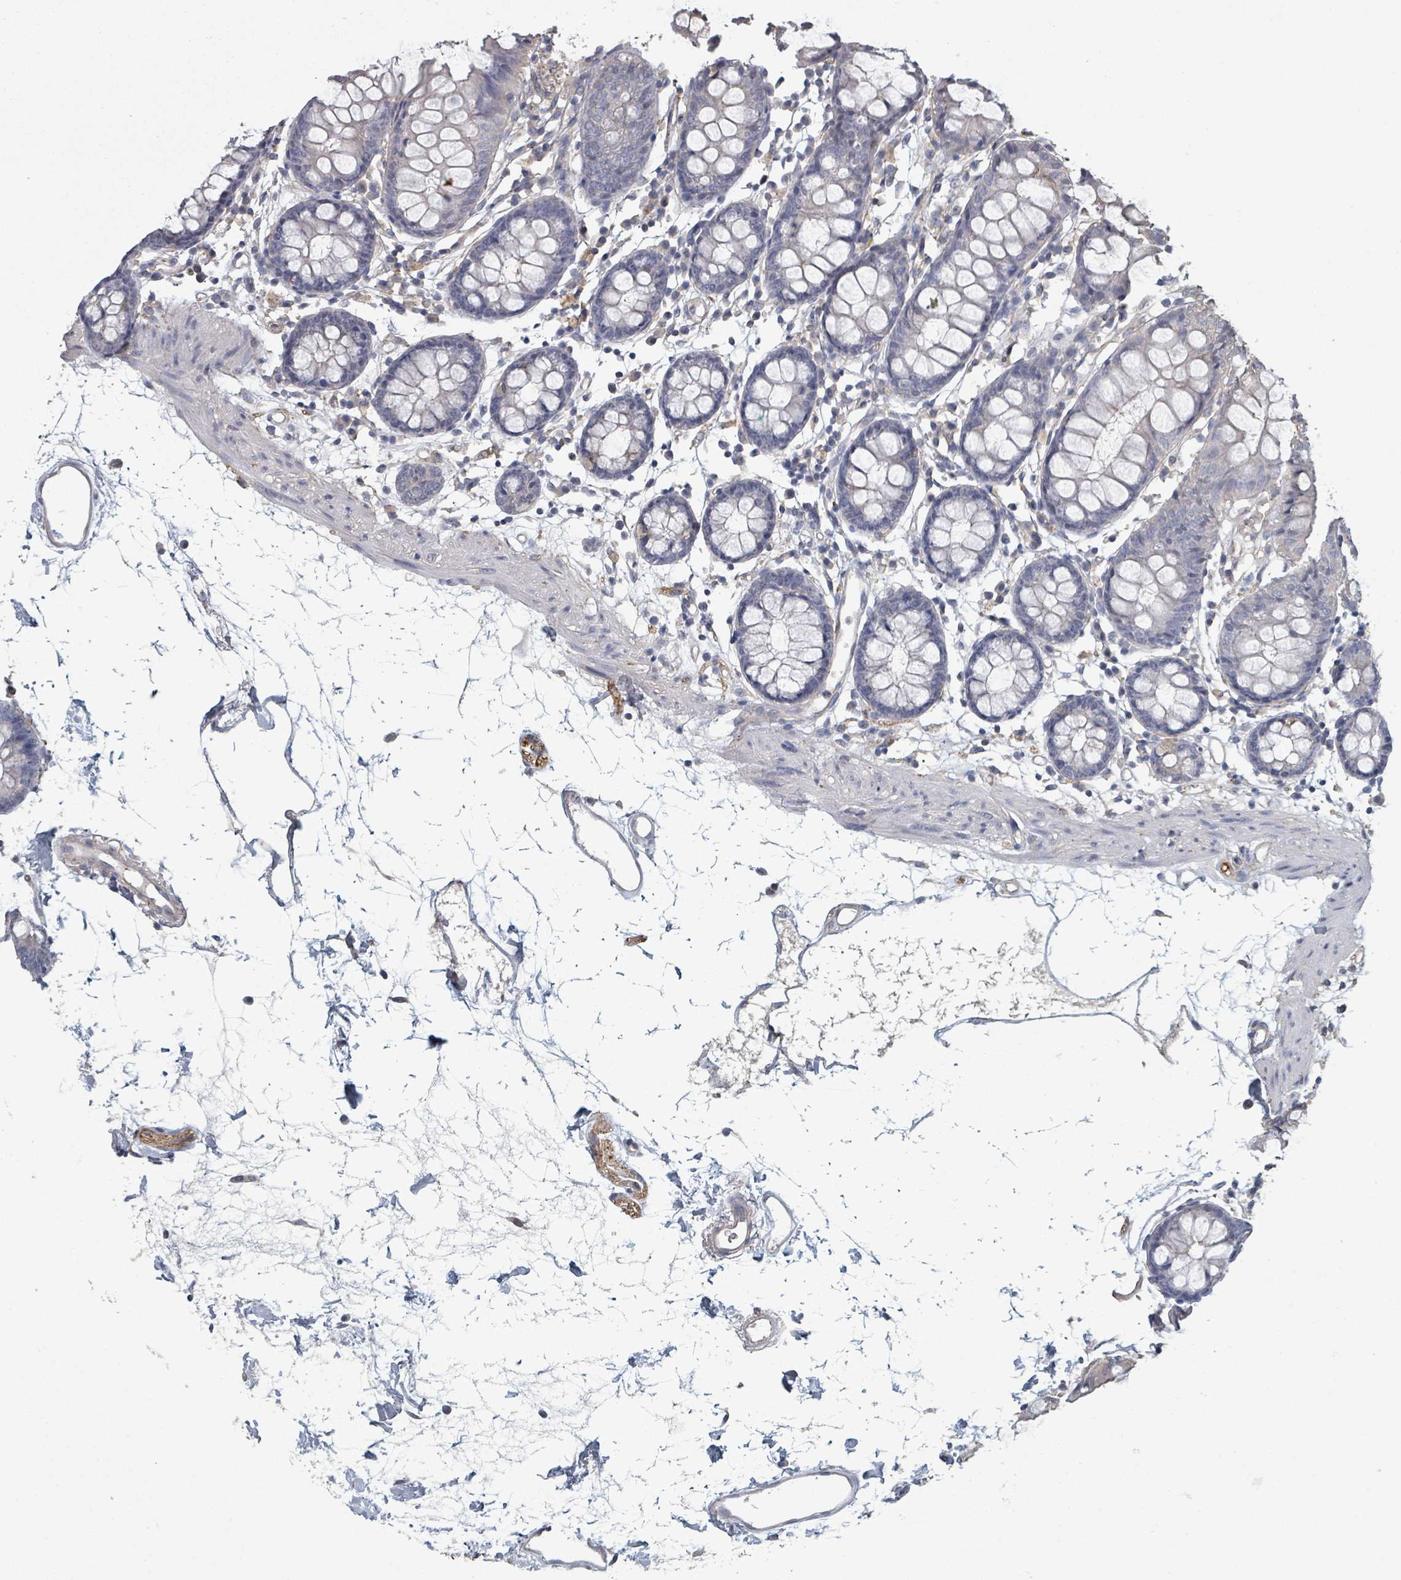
{"staining": {"intensity": "weak", "quantity": "25%-75%", "location": "cytoplasmic/membranous"}, "tissue": "colon", "cell_type": "Endothelial cells", "image_type": "normal", "snomed": [{"axis": "morphology", "description": "Normal tissue, NOS"}, {"axis": "topography", "description": "Colon"}], "caption": "Protein expression analysis of normal colon demonstrates weak cytoplasmic/membranous staining in approximately 25%-75% of endothelial cells.", "gene": "PLAUR", "patient": {"sex": "female", "age": 84}}